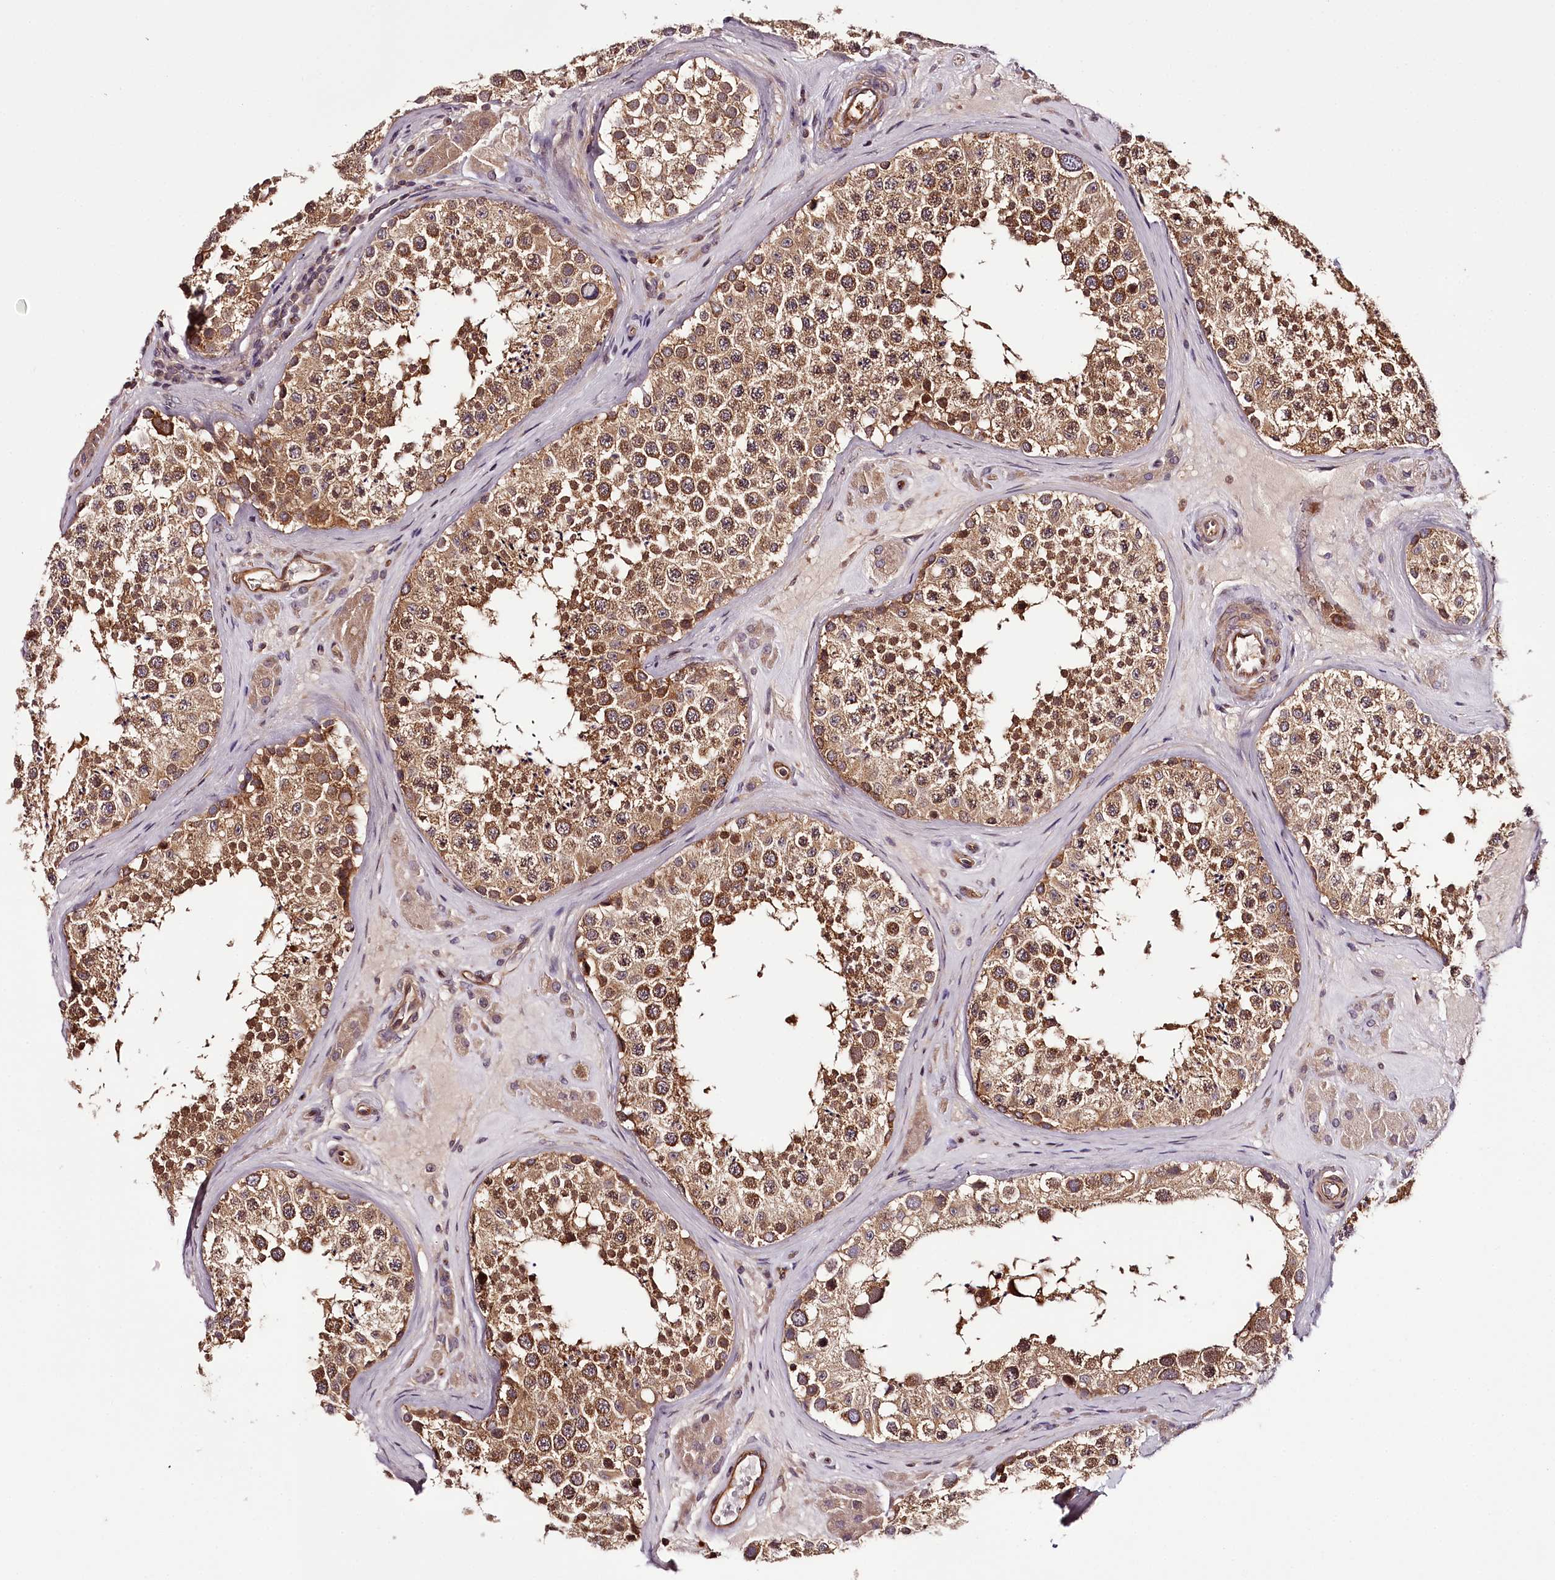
{"staining": {"intensity": "moderate", "quantity": ">75%", "location": "cytoplasmic/membranous"}, "tissue": "testis", "cell_type": "Cells in seminiferous ducts", "image_type": "normal", "snomed": [{"axis": "morphology", "description": "Normal tissue, NOS"}, {"axis": "topography", "description": "Testis"}], "caption": "Testis stained with immunohistochemistry (IHC) shows moderate cytoplasmic/membranous expression in about >75% of cells in seminiferous ducts.", "gene": "TARS1", "patient": {"sex": "male", "age": 46}}